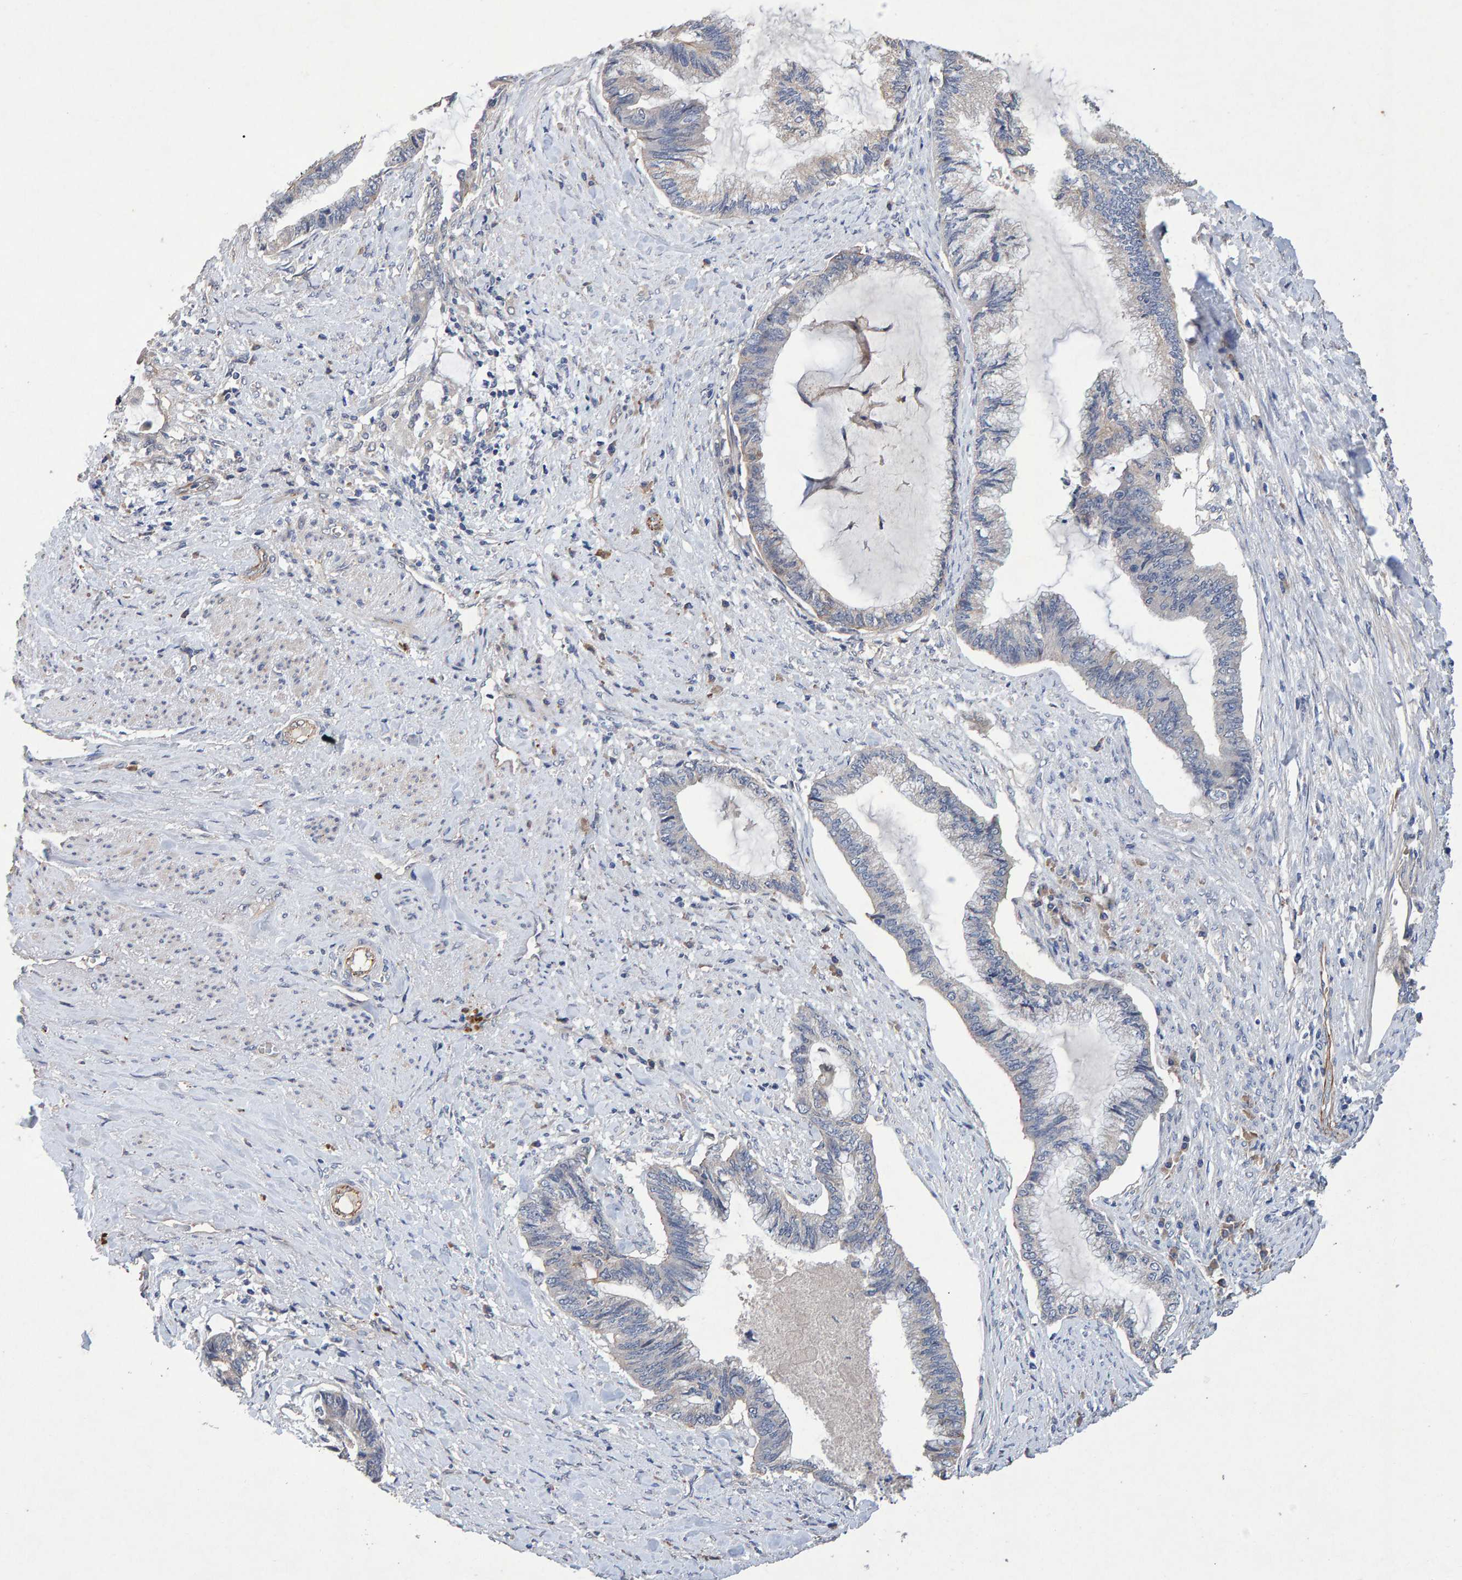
{"staining": {"intensity": "negative", "quantity": "none", "location": "none"}, "tissue": "endometrial cancer", "cell_type": "Tumor cells", "image_type": "cancer", "snomed": [{"axis": "morphology", "description": "Adenocarcinoma, NOS"}, {"axis": "topography", "description": "Endometrium"}], "caption": "The photomicrograph exhibits no staining of tumor cells in endometrial cancer.", "gene": "EFR3A", "patient": {"sex": "female", "age": 86}}